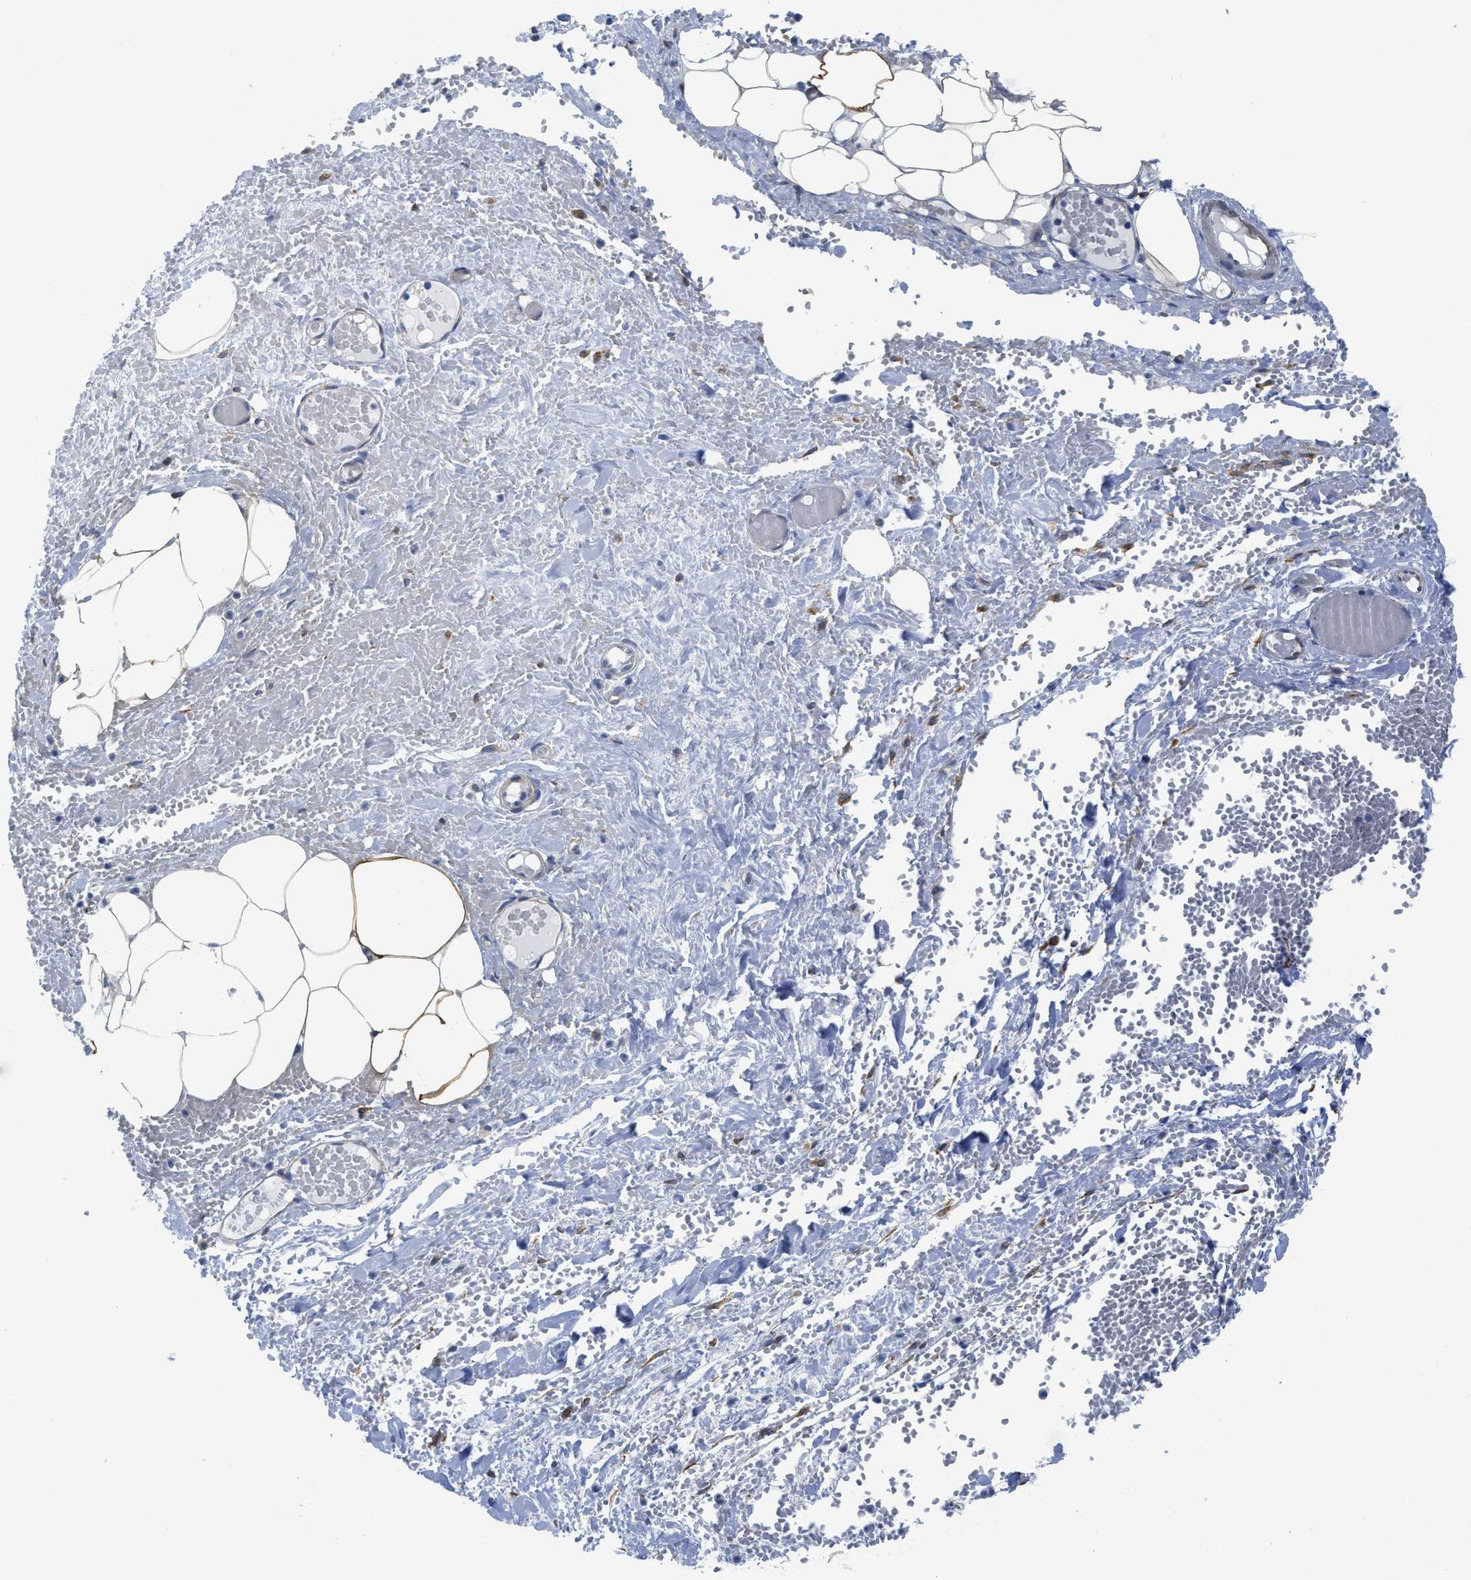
{"staining": {"intensity": "strong", "quantity": ">75%", "location": "cytoplasmic/membranous"}, "tissue": "adipose tissue", "cell_type": "Adipocytes", "image_type": "normal", "snomed": [{"axis": "morphology", "description": "Normal tissue, NOS"}, {"axis": "topography", "description": "Soft tissue"}, {"axis": "topography", "description": "Vascular tissue"}], "caption": "The immunohistochemical stain highlights strong cytoplasmic/membranous expression in adipocytes of normal adipose tissue.", "gene": "TUB", "patient": {"sex": "female", "age": 35}}